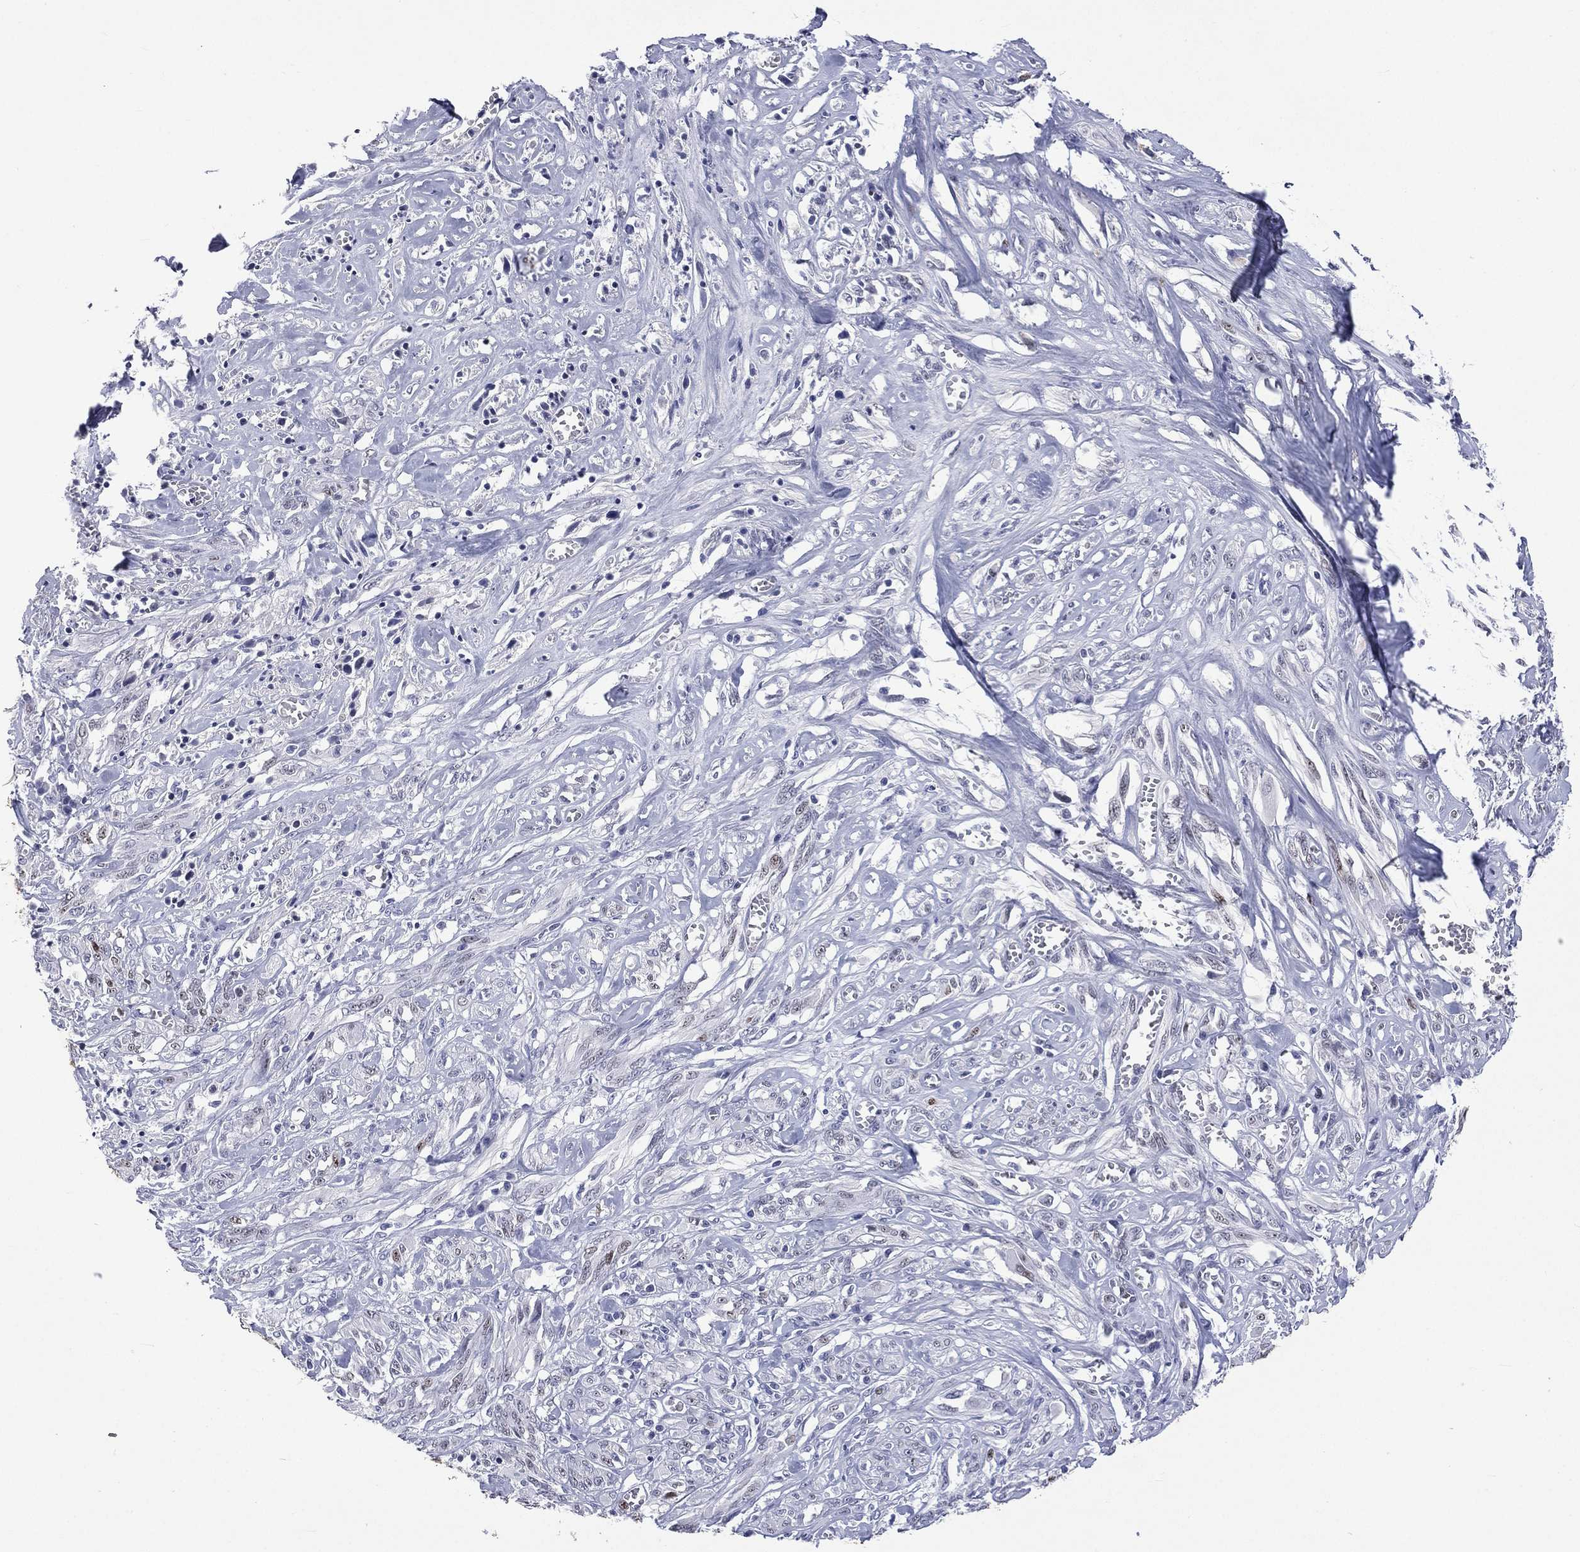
{"staining": {"intensity": "strong", "quantity": "<25%", "location": "nuclear"}, "tissue": "melanoma", "cell_type": "Tumor cells", "image_type": "cancer", "snomed": [{"axis": "morphology", "description": "Malignant melanoma, NOS"}, {"axis": "topography", "description": "Skin"}], "caption": "High-magnification brightfield microscopy of malignant melanoma stained with DAB (3,3'-diaminobenzidine) (brown) and counterstained with hematoxylin (blue). tumor cells exhibit strong nuclear staining is identified in approximately<25% of cells.", "gene": "SSX1", "patient": {"sex": "female", "age": 91}}